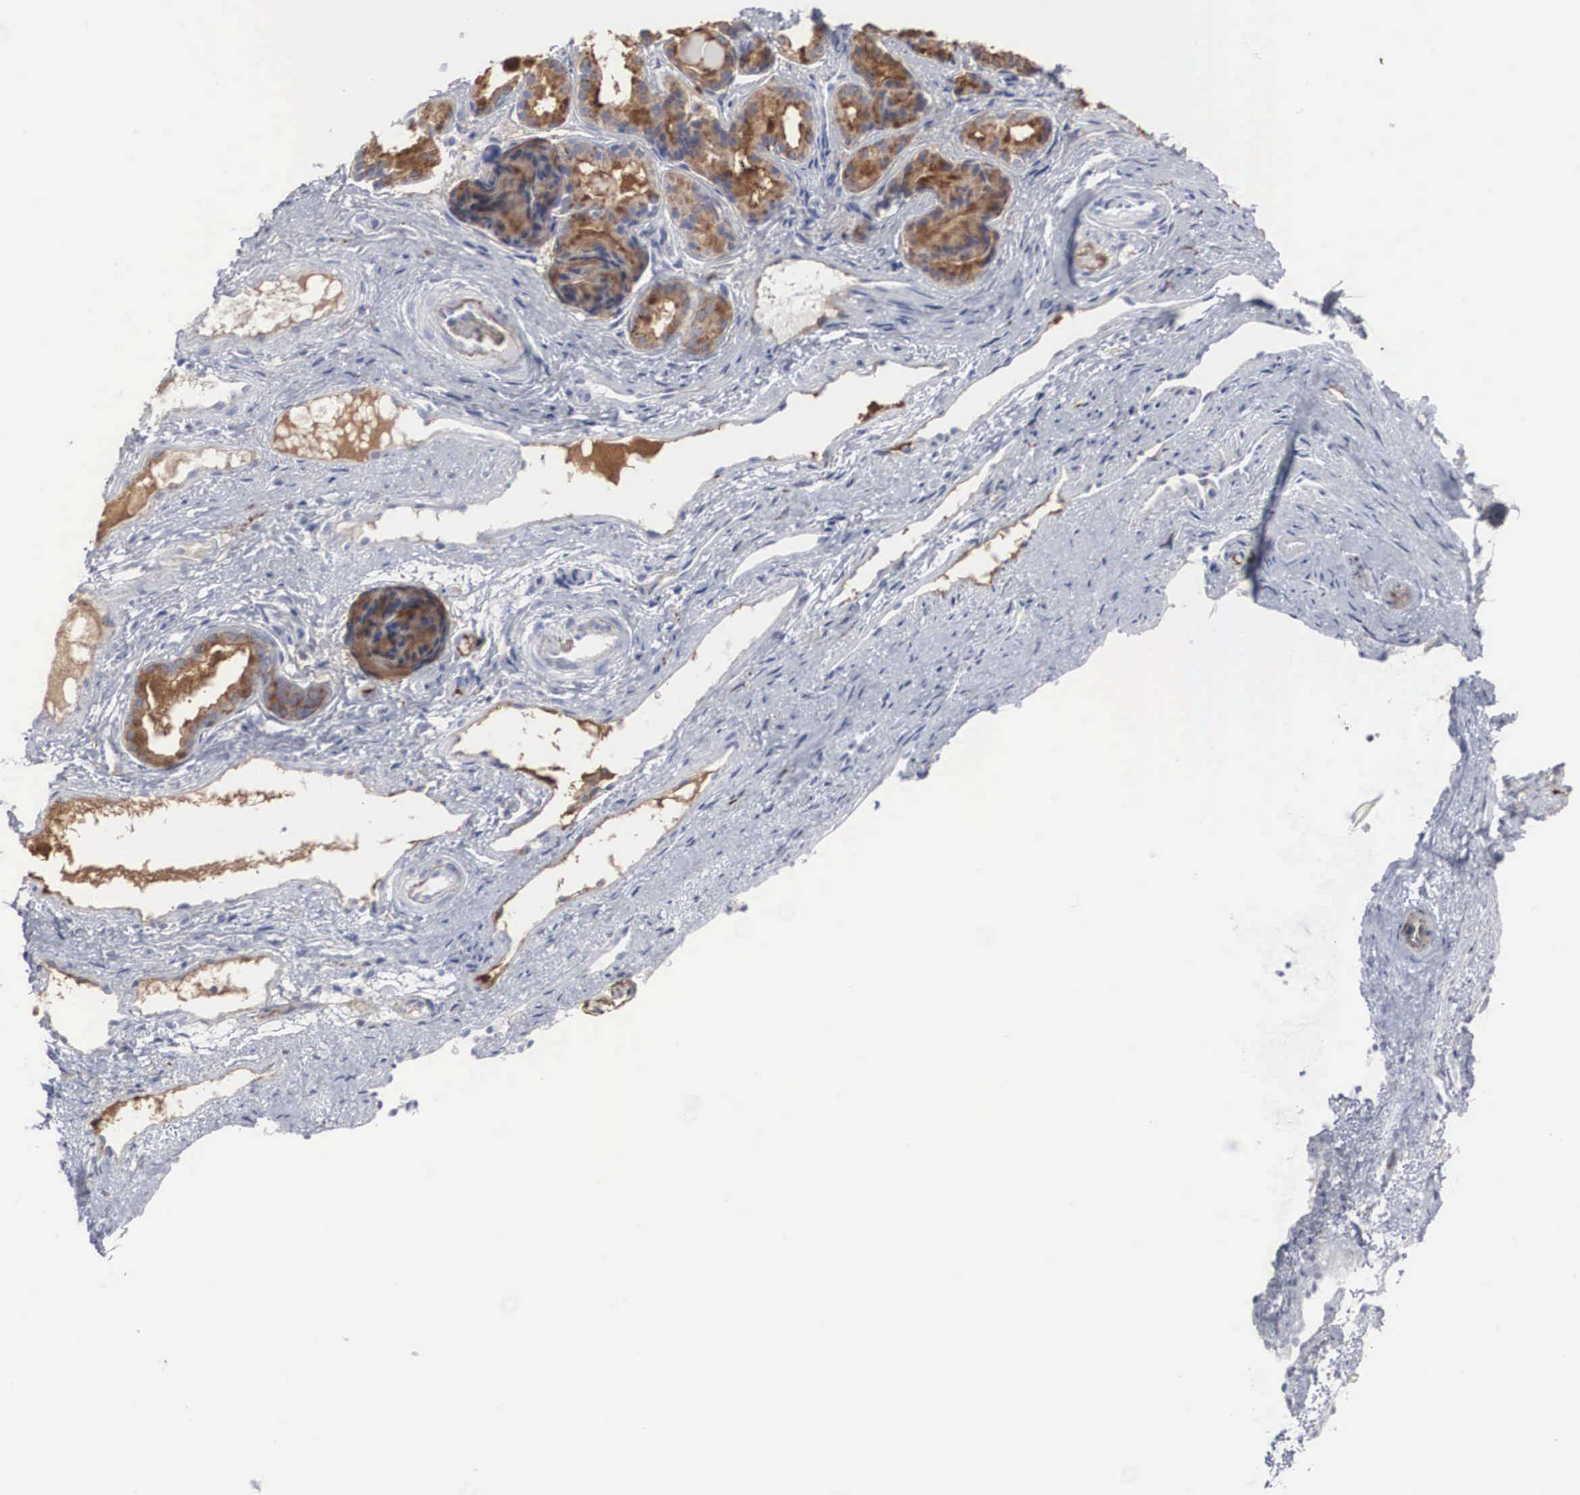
{"staining": {"intensity": "moderate", "quantity": ">75%", "location": "cytoplasmic/membranous"}, "tissue": "nasopharynx", "cell_type": "Respiratory epithelial cells", "image_type": "normal", "snomed": [{"axis": "morphology", "description": "Normal tissue, NOS"}, {"axis": "topography", "description": "Nasopharynx"}], "caption": "Nasopharynx was stained to show a protein in brown. There is medium levels of moderate cytoplasmic/membranous staining in approximately >75% of respiratory epithelial cells. (DAB (3,3'-diaminobenzidine) IHC, brown staining for protein, blue staining for nuclei).", "gene": "LGALS3BP", "patient": {"sex": "female", "age": 78}}